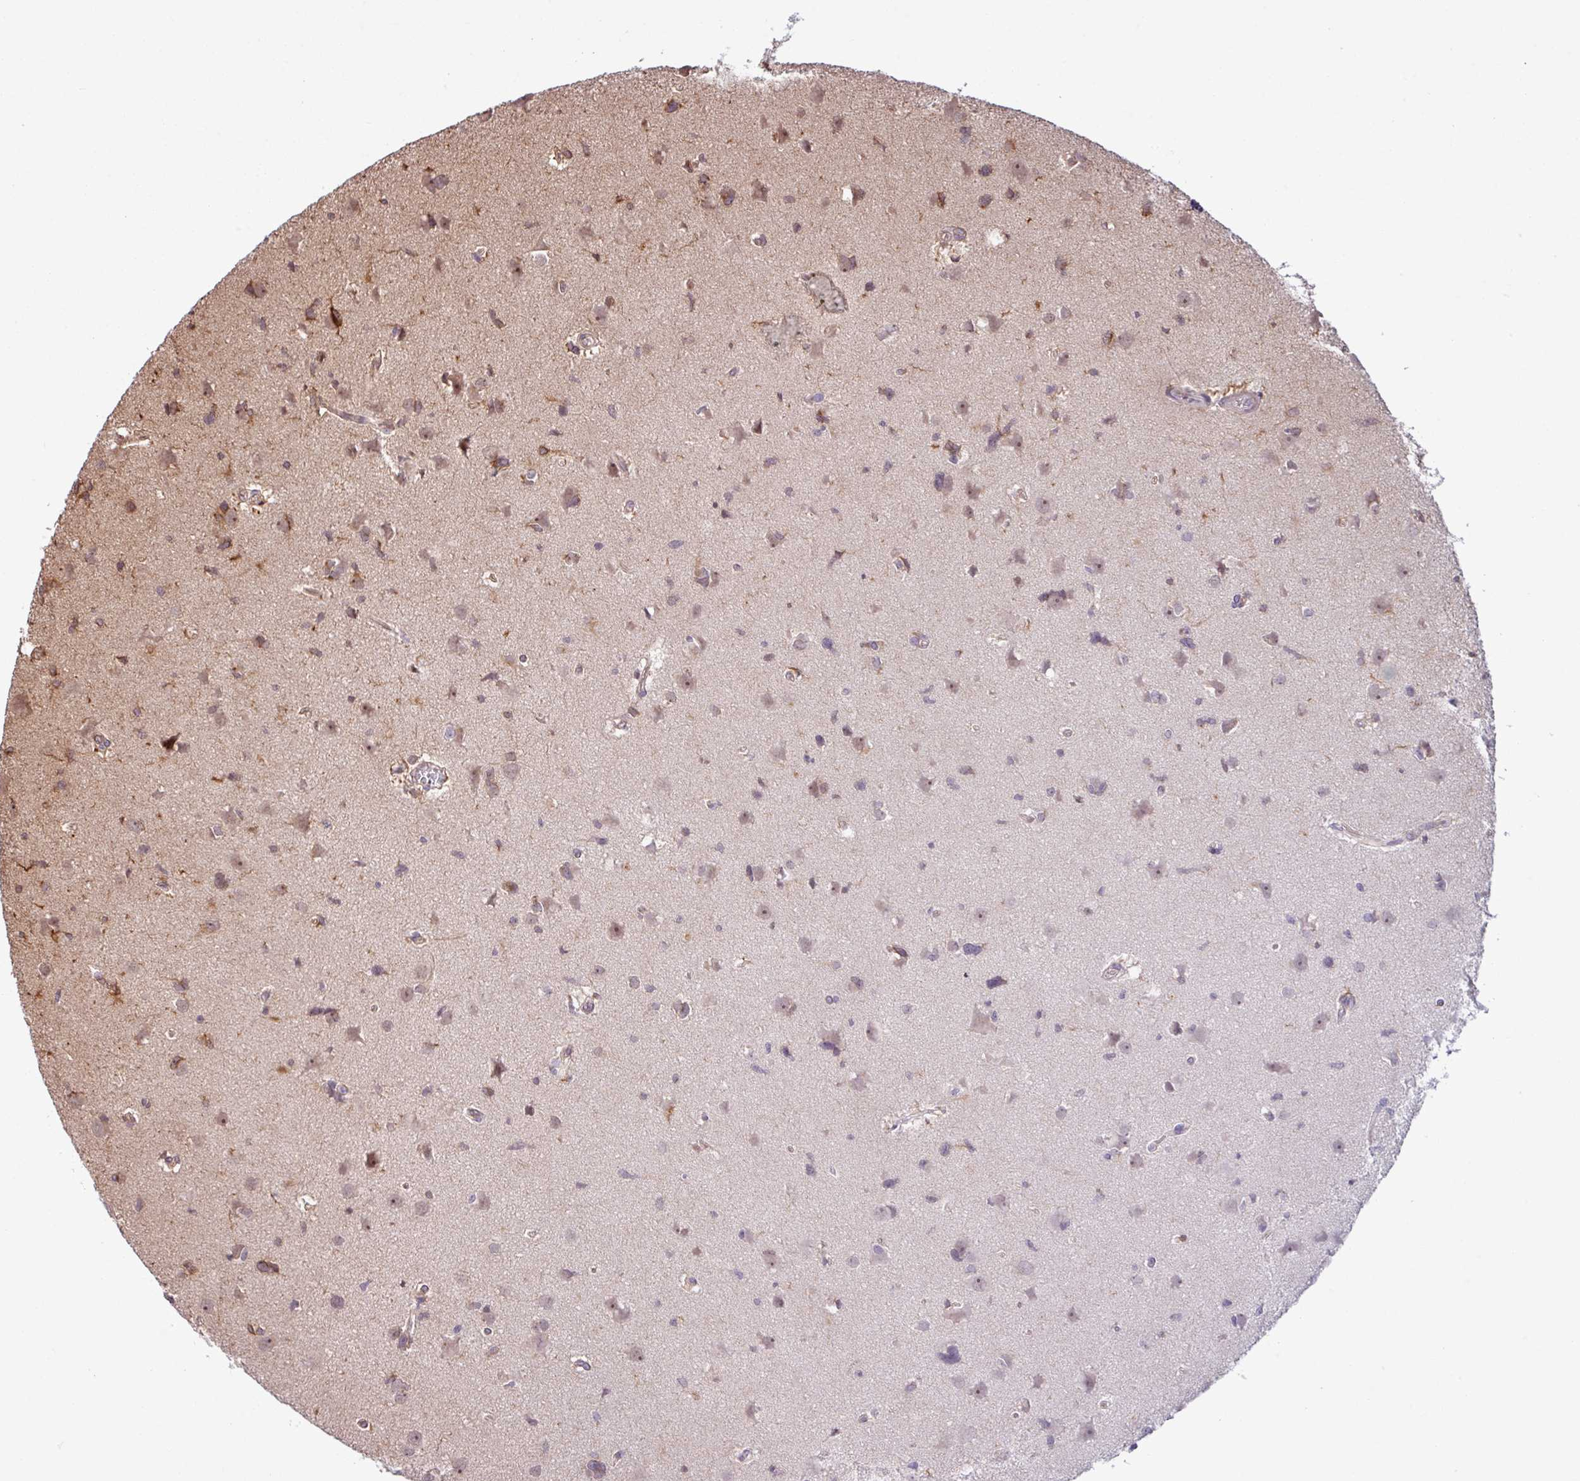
{"staining": {"intensity": "moderate", "quantity": "25%-75%", "location": "cytoplasmic/membranous"}, "tissue": "glioma", "cell_type": "Tumor cells", "image_type": "cancer", "snomed": [{"axis": "morphology", "description": "Glioma, malignant, High grade"}, {"axis": "topography", "description": "Brain"}], "caption": "Protein staining by immunohistochemistry shows moderate cytoplasmic/membranous expression in approximately 25%-75% of tumor cells in high-grade glioma (malignant).", "gene": "C7orf50", "patient": {"sex": "male", "age": 23}}